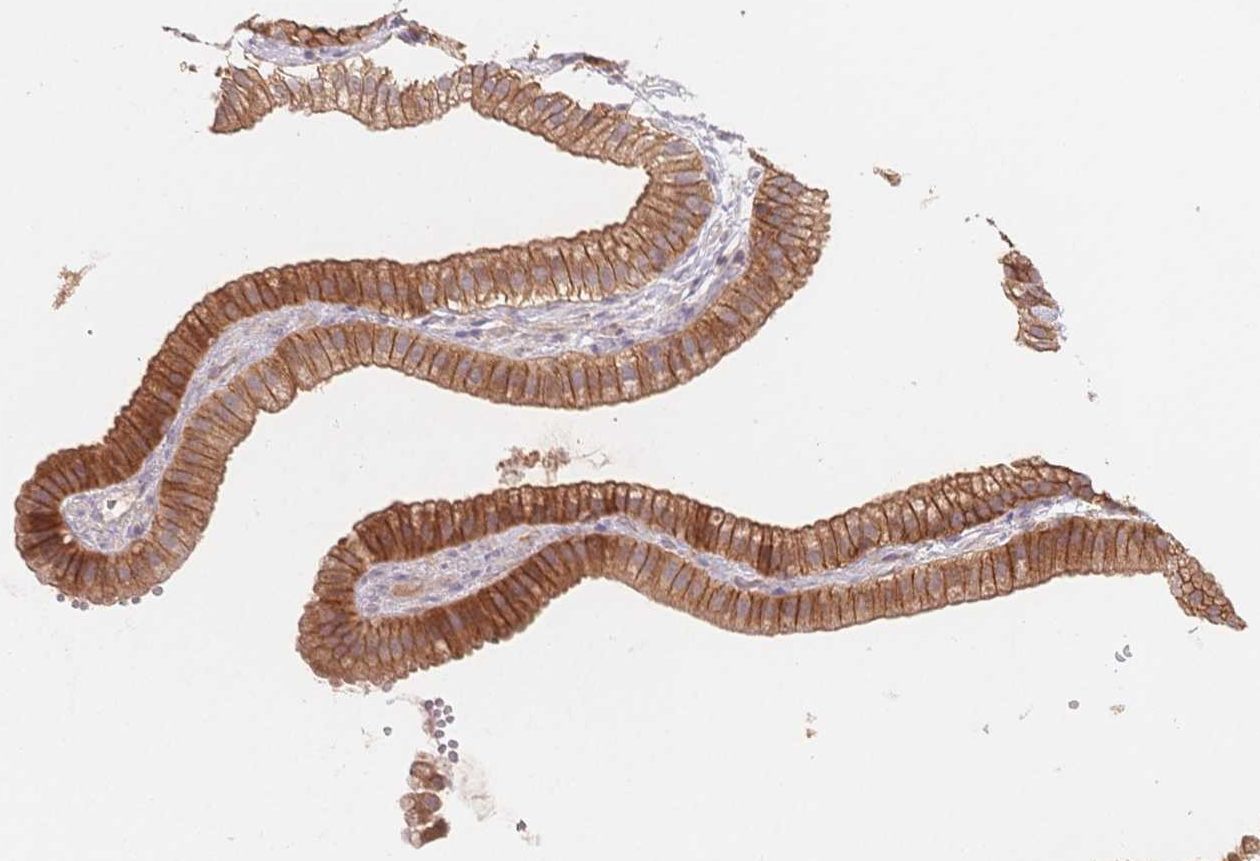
{"staining": {"intensity": "moderate", "quantity": ">75%", "location": "cytoplasmic/membranous"}, "tissue": "gallbladder", "cell_type": "Glandular cells", "image_type": "normal", "snomed": [{"axis": "morphology", "description": "Normal tissue, NOS"}, {"axis": "topography", "description": "Gallbladder"}], "caption": "Brown immunohistochemical staining in benign gallbladder demonstrates moderate cytoplasmic/membranous expression in approximately >75% of glandular cells. The protein is stained brown, and the nuclei are stained in blue (DAB IHC with brightfield microscopy, high magnification).", "gene": "C12orf75", "patient": {"sex": "female", "age": 63}}